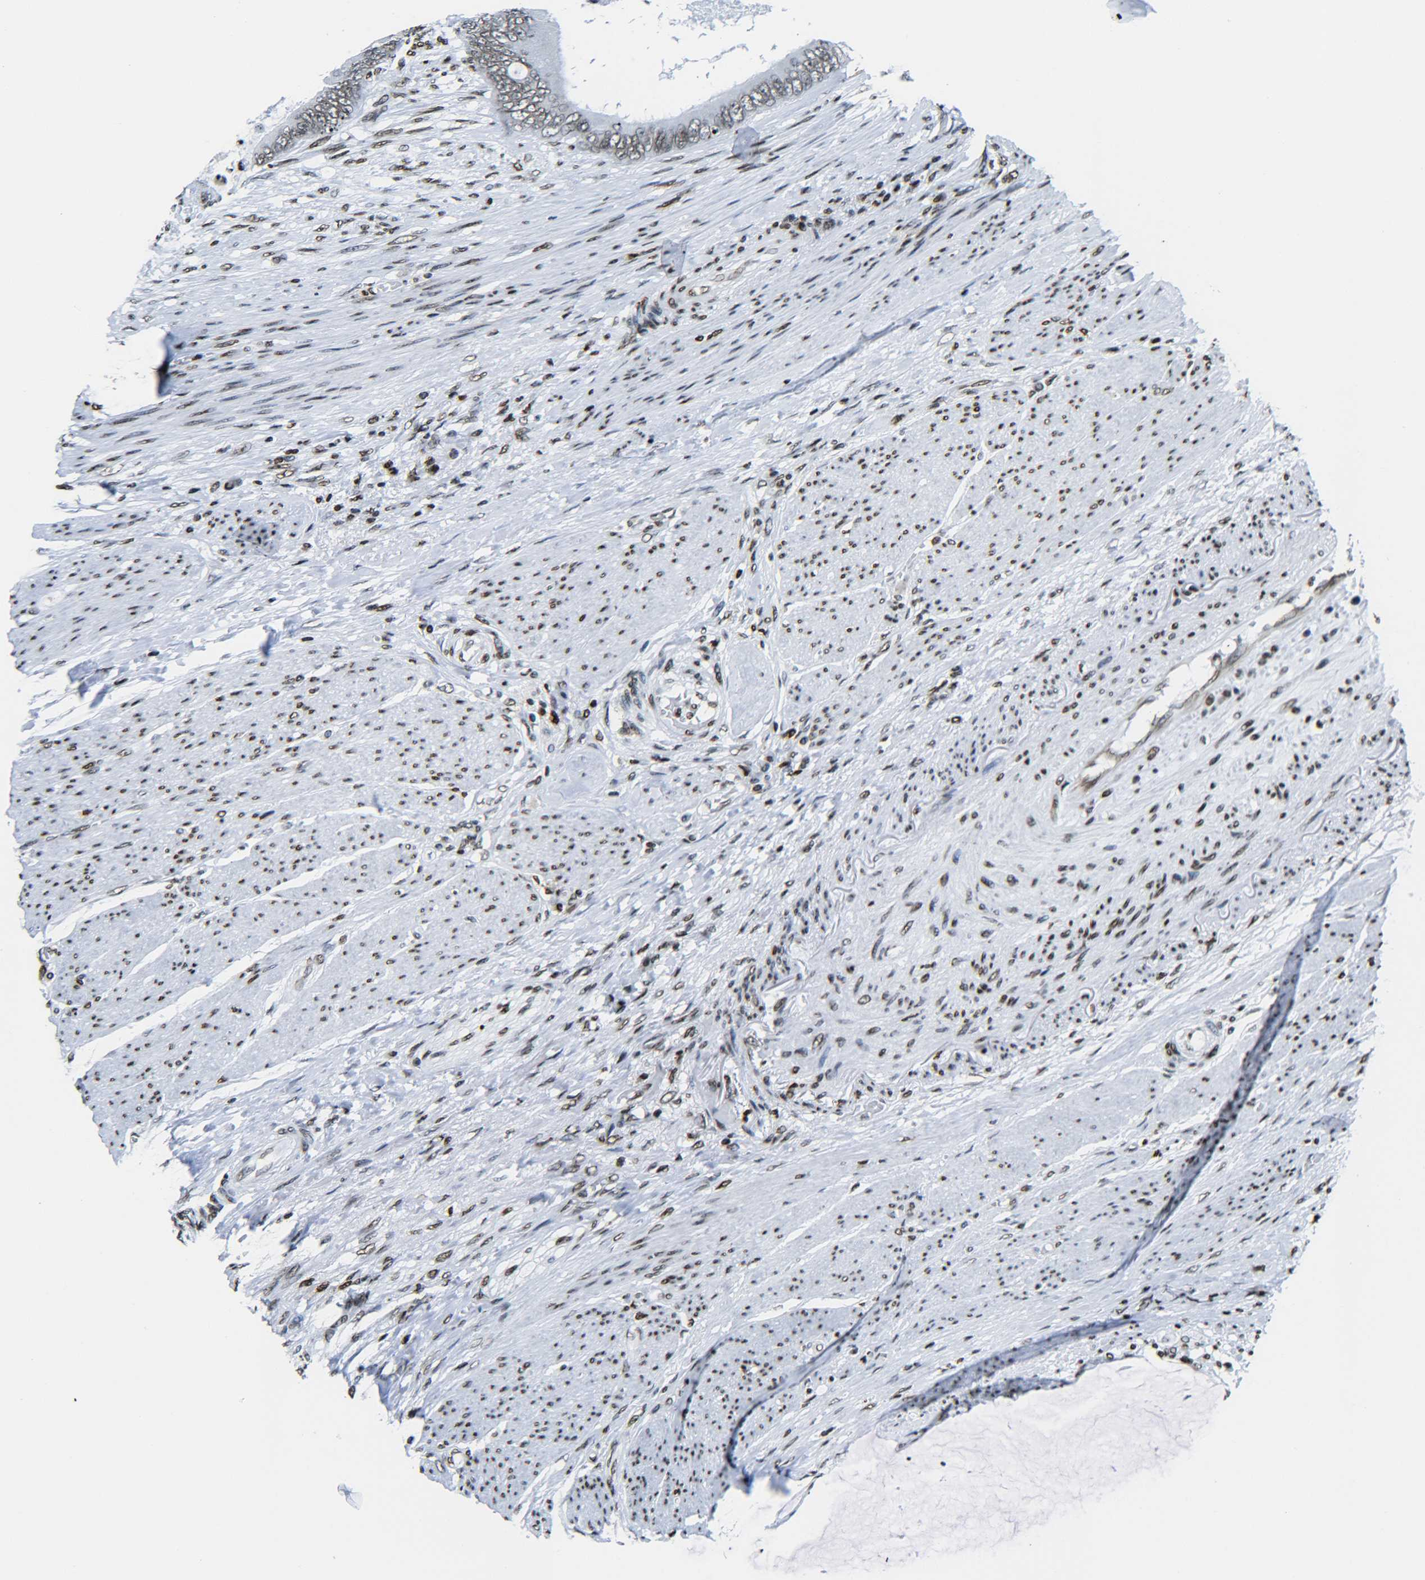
{"staining": {"intensity": "weak", "quantity": ">75%", "location": "nuclear"}, "tissue": "colorectal cancer", "cell_type": "Tumor cells", "image_type": "cancer", "snomed": [{"axis": "morphology", "description": "Adenocarcinoma, NOS"}, {"axis": "topography", "description": "Rectum"}], "caption": "Immunohistochemical staining of colorectal cancer displays weak nuclear protein expression in about >75% of tumor cells.", "gene": "H2AX", "patient": {"sex": "female", "age": 77}}